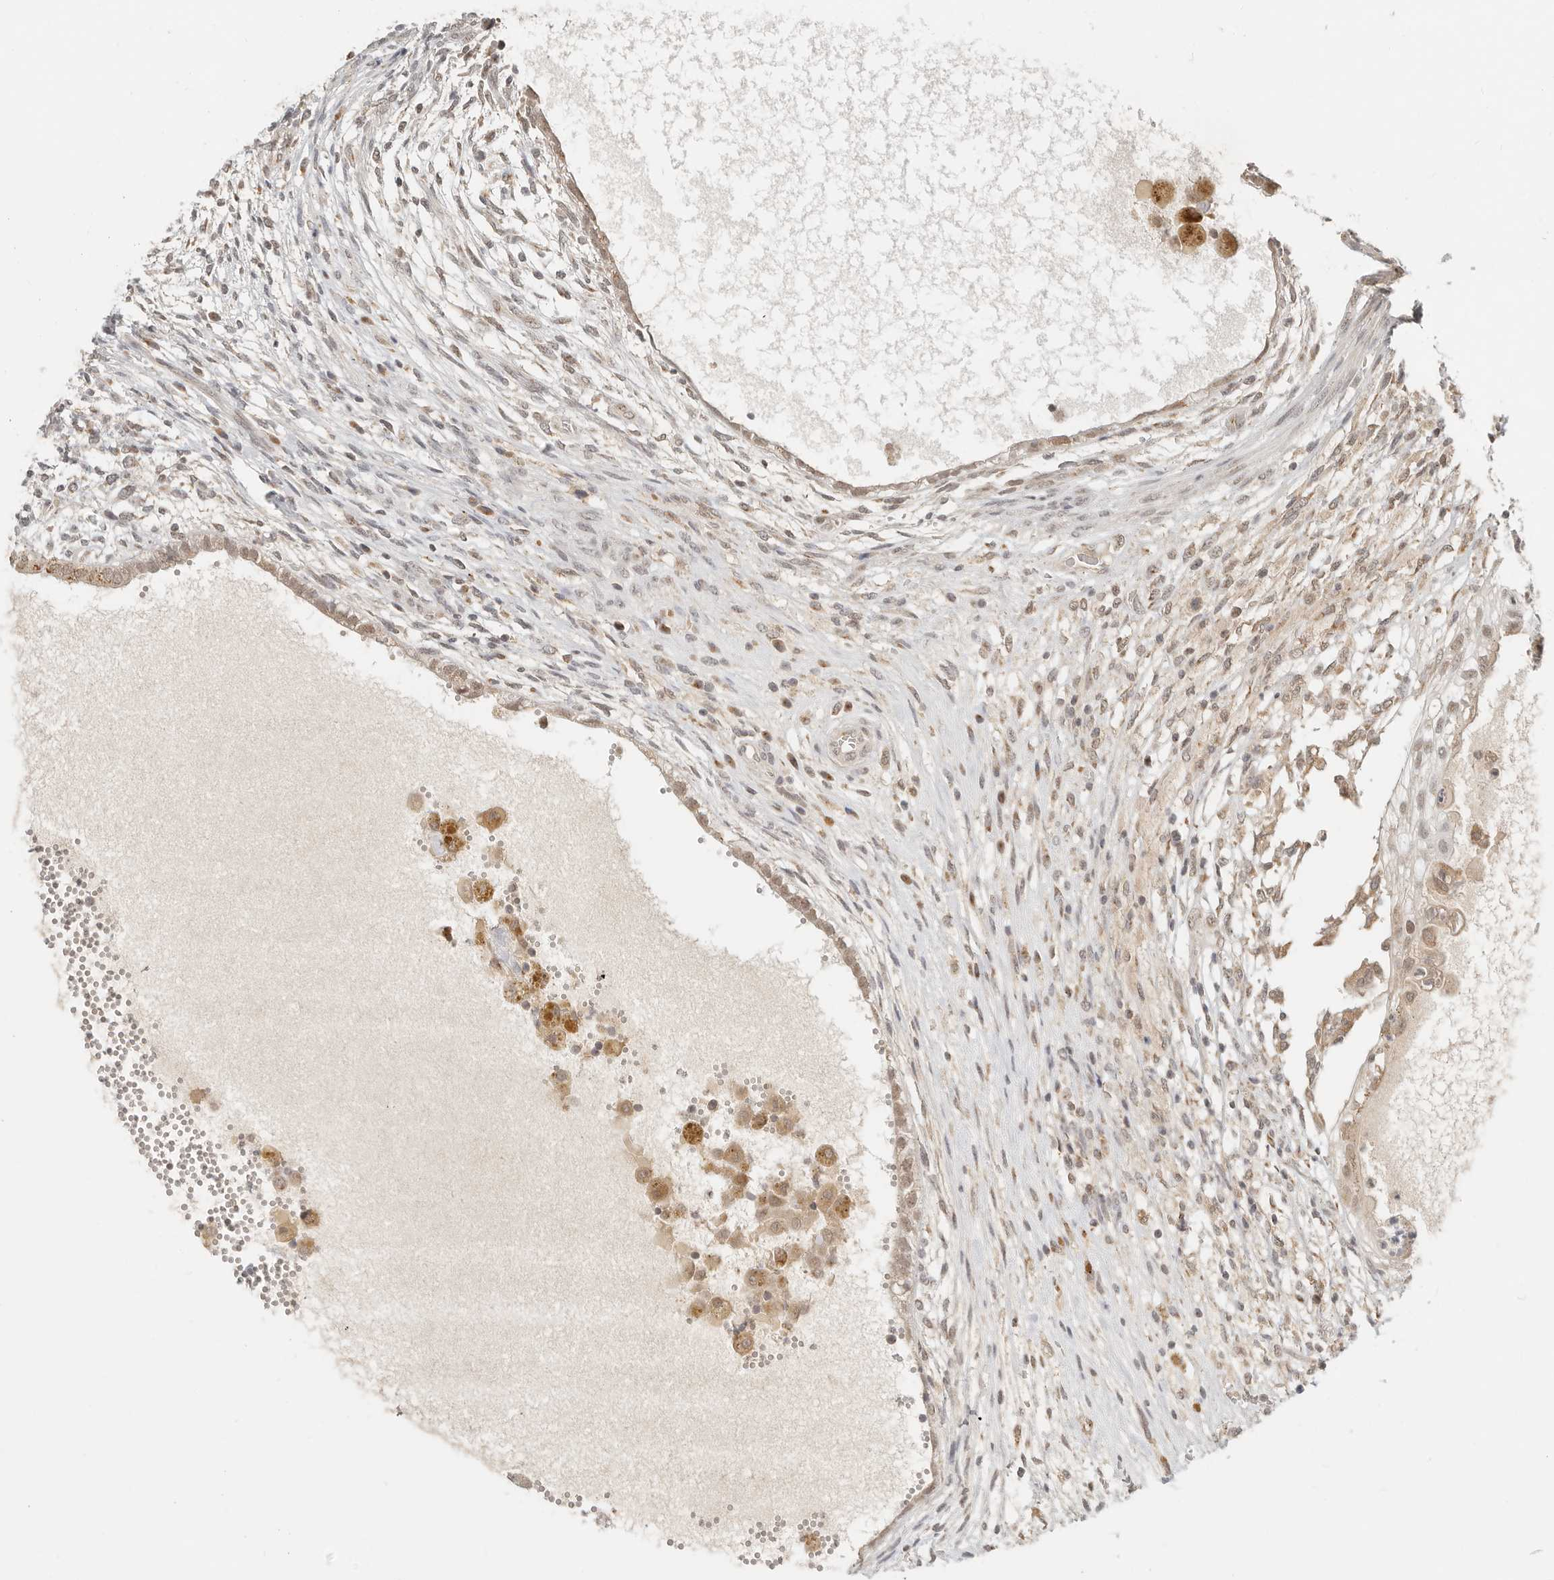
{"staining": {"intensity": "weak", "quantity": ">75%", "location": "cytoplasmic/membranous,nuclear"}, "tissue": "testis cancer", "cell_type": "Tumor cells", "image_type": "cancer", "snomed": [{"axis": "morphology", "description": "Carcinoma, Embryonal, NOS"}, {"axis": "topography", "description": "Testis"}], "caption": "A histopathology image of human testis cancer stained for a protein reveals weak cytoplasmic/membranous and nuclear brown staining in tumor cells.", "gene": "INTS11", "patient": {"sex": "male", "age": 26}}